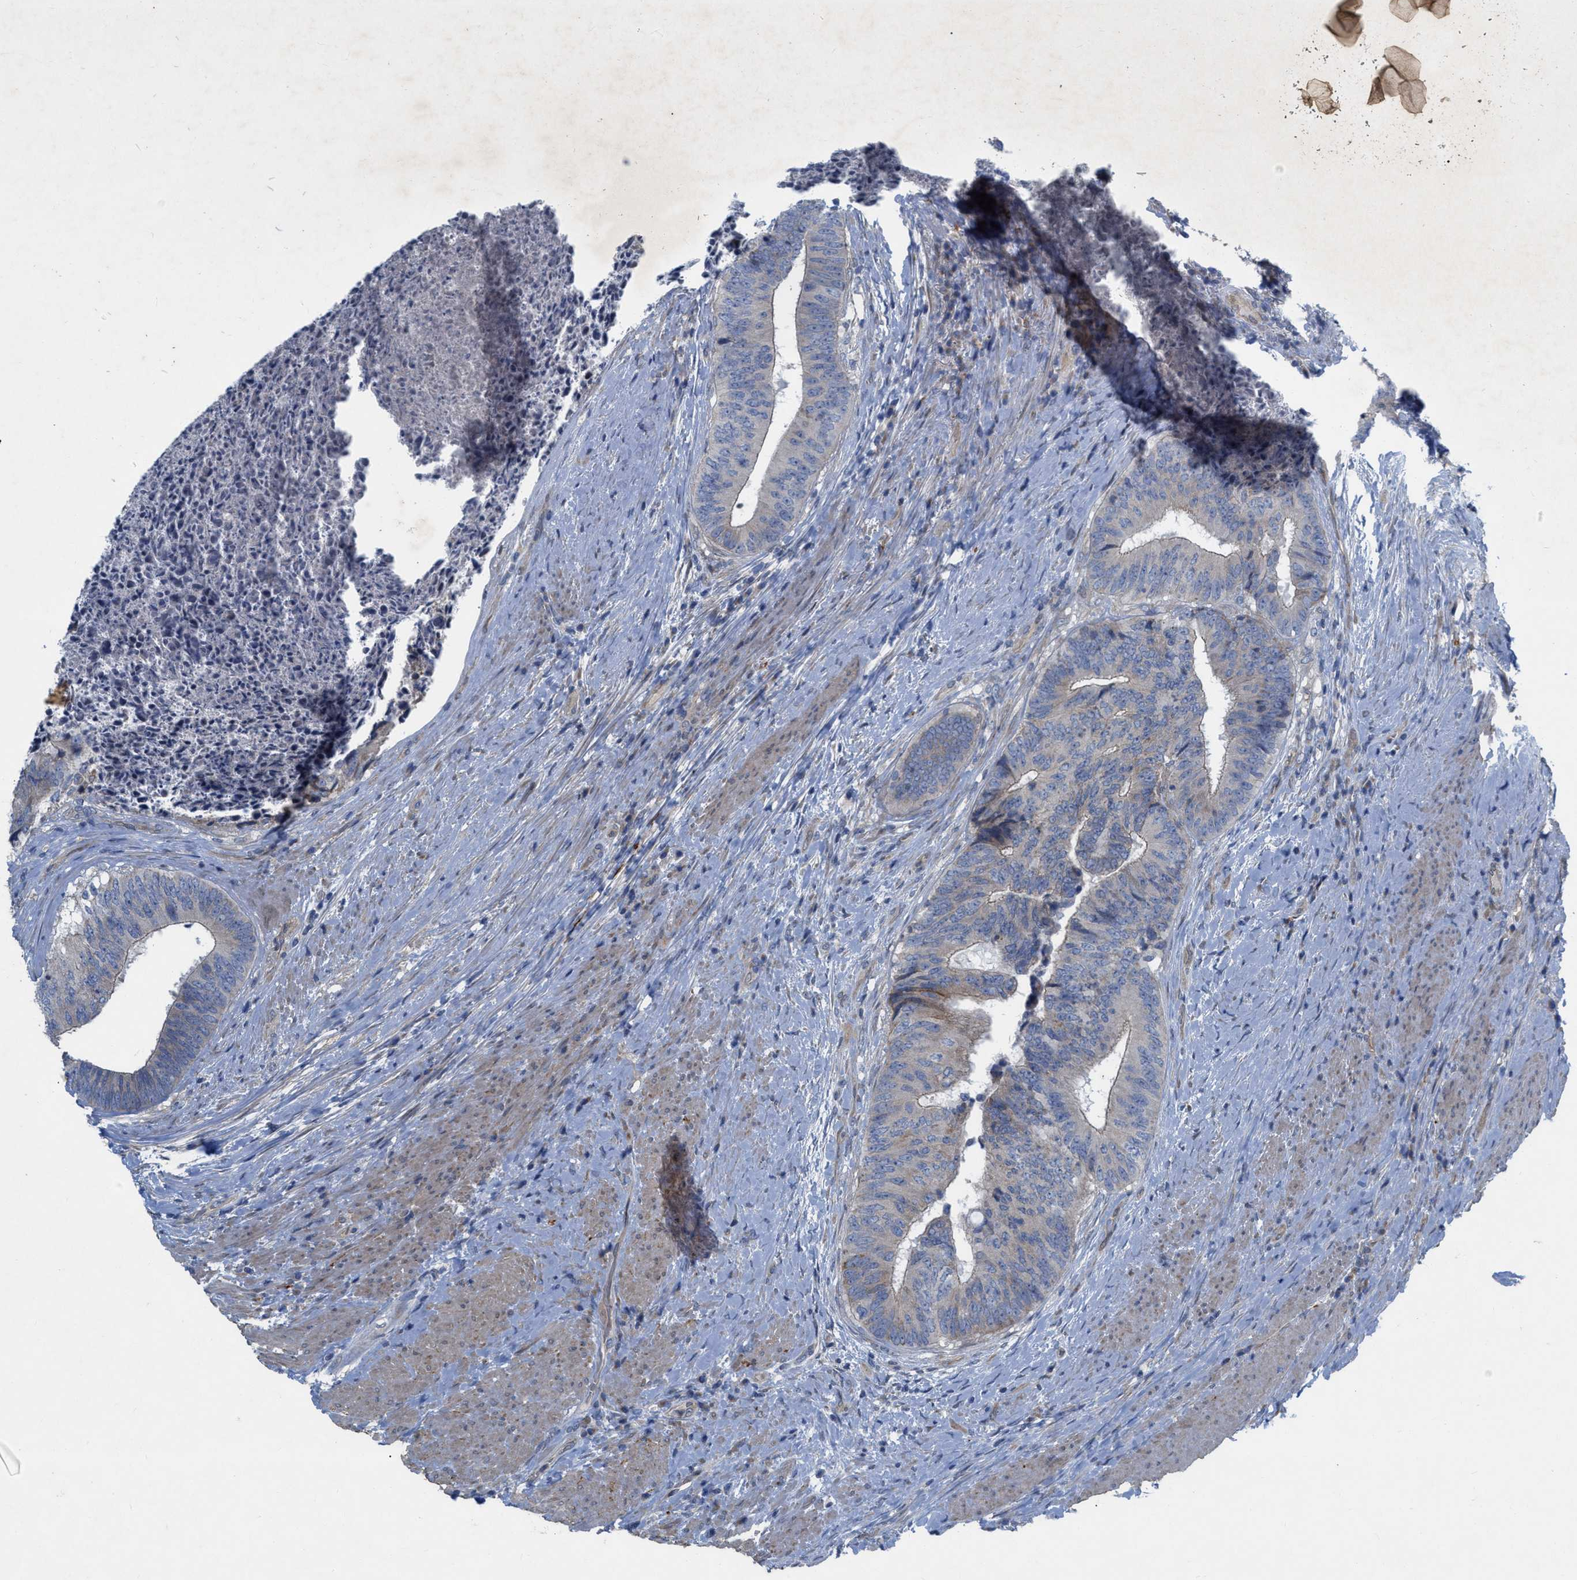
{"staining": {"intensity": "negative", "quantity": "none", "location": "none"}, "tissue": "colorectal cancer", "cell_type": "Tumor cells", "image_type": "cancer", "snomed": [{"axis": "morphology", "description": "Adenocarcinoma, NOS"}, {"axis": "topography", "description": "Rectum"}], "caption": "This histopathology image is of adenocarcinoma (colorectal) stained with immunohistochemistry to label a protein in brown with the nuclei are counter-stained blue. There is no staining in tumor cells.", "gene": "NDEL1", "patient": {"sex": "male", "age": 72}}